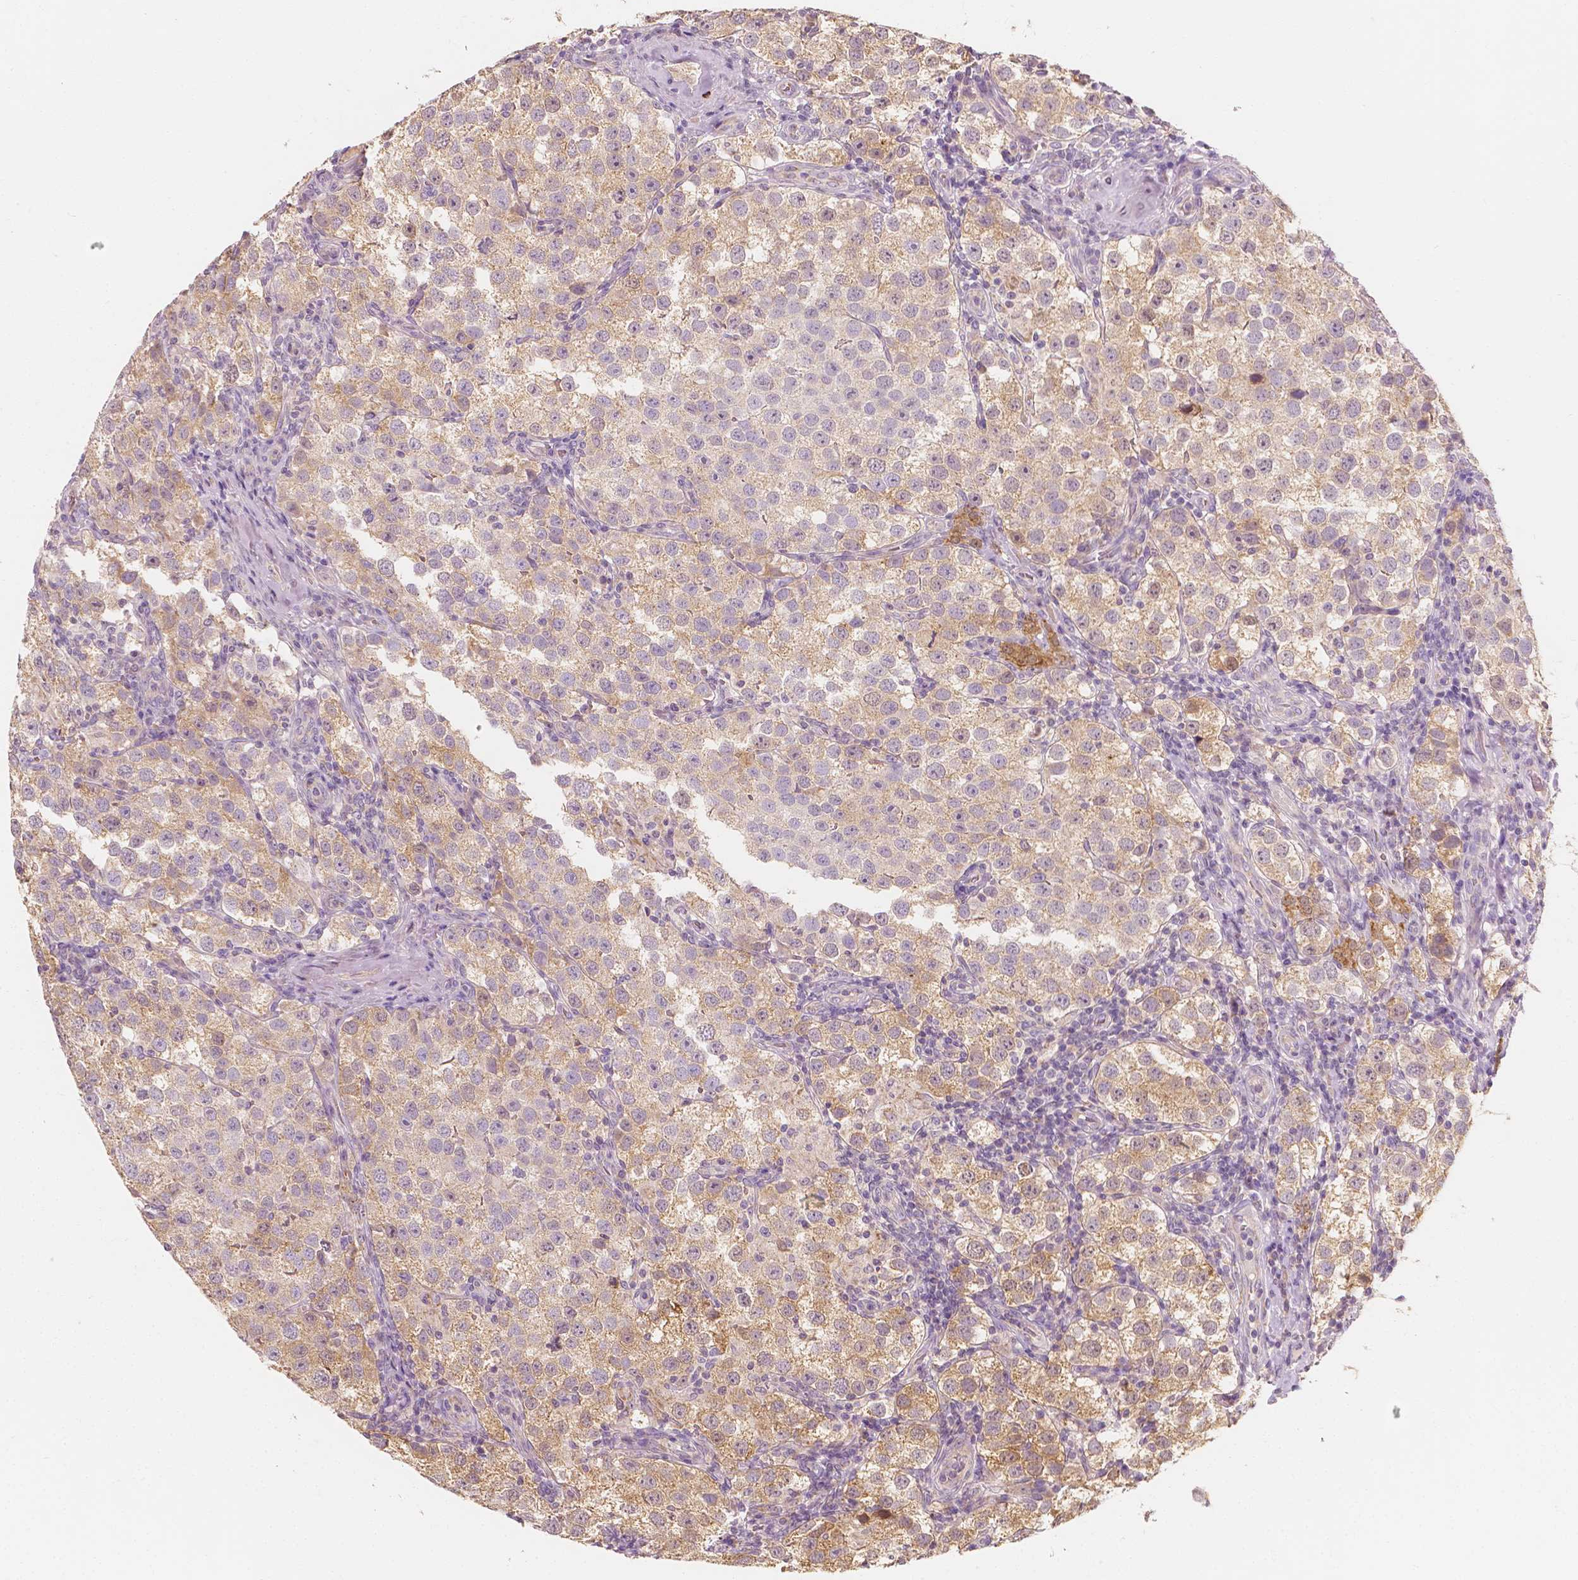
{"staining": {"intensity": "weak", "quantity": ">75%", "location": "cytoplasmic/membranous"}, "tissue": "testis cancer", "cell_type": "Tumor cells", "image_type": "cancer", "snomed": [{"axis": "morphology", "description": "Seminoma, NOS"}, {"axis": "topography", "description": "Testis"}], "caption": "Testis seminoma stained for a protein reveals weak cytoplasmic/membranous positivity in tumor cells. The protein is stained brown, and the nuclei are stained in blue (DAB IHC with brightfield microscopy, high magnification).", "gene": "SHPK", "patient": {"sex": "male", "age": 37}}